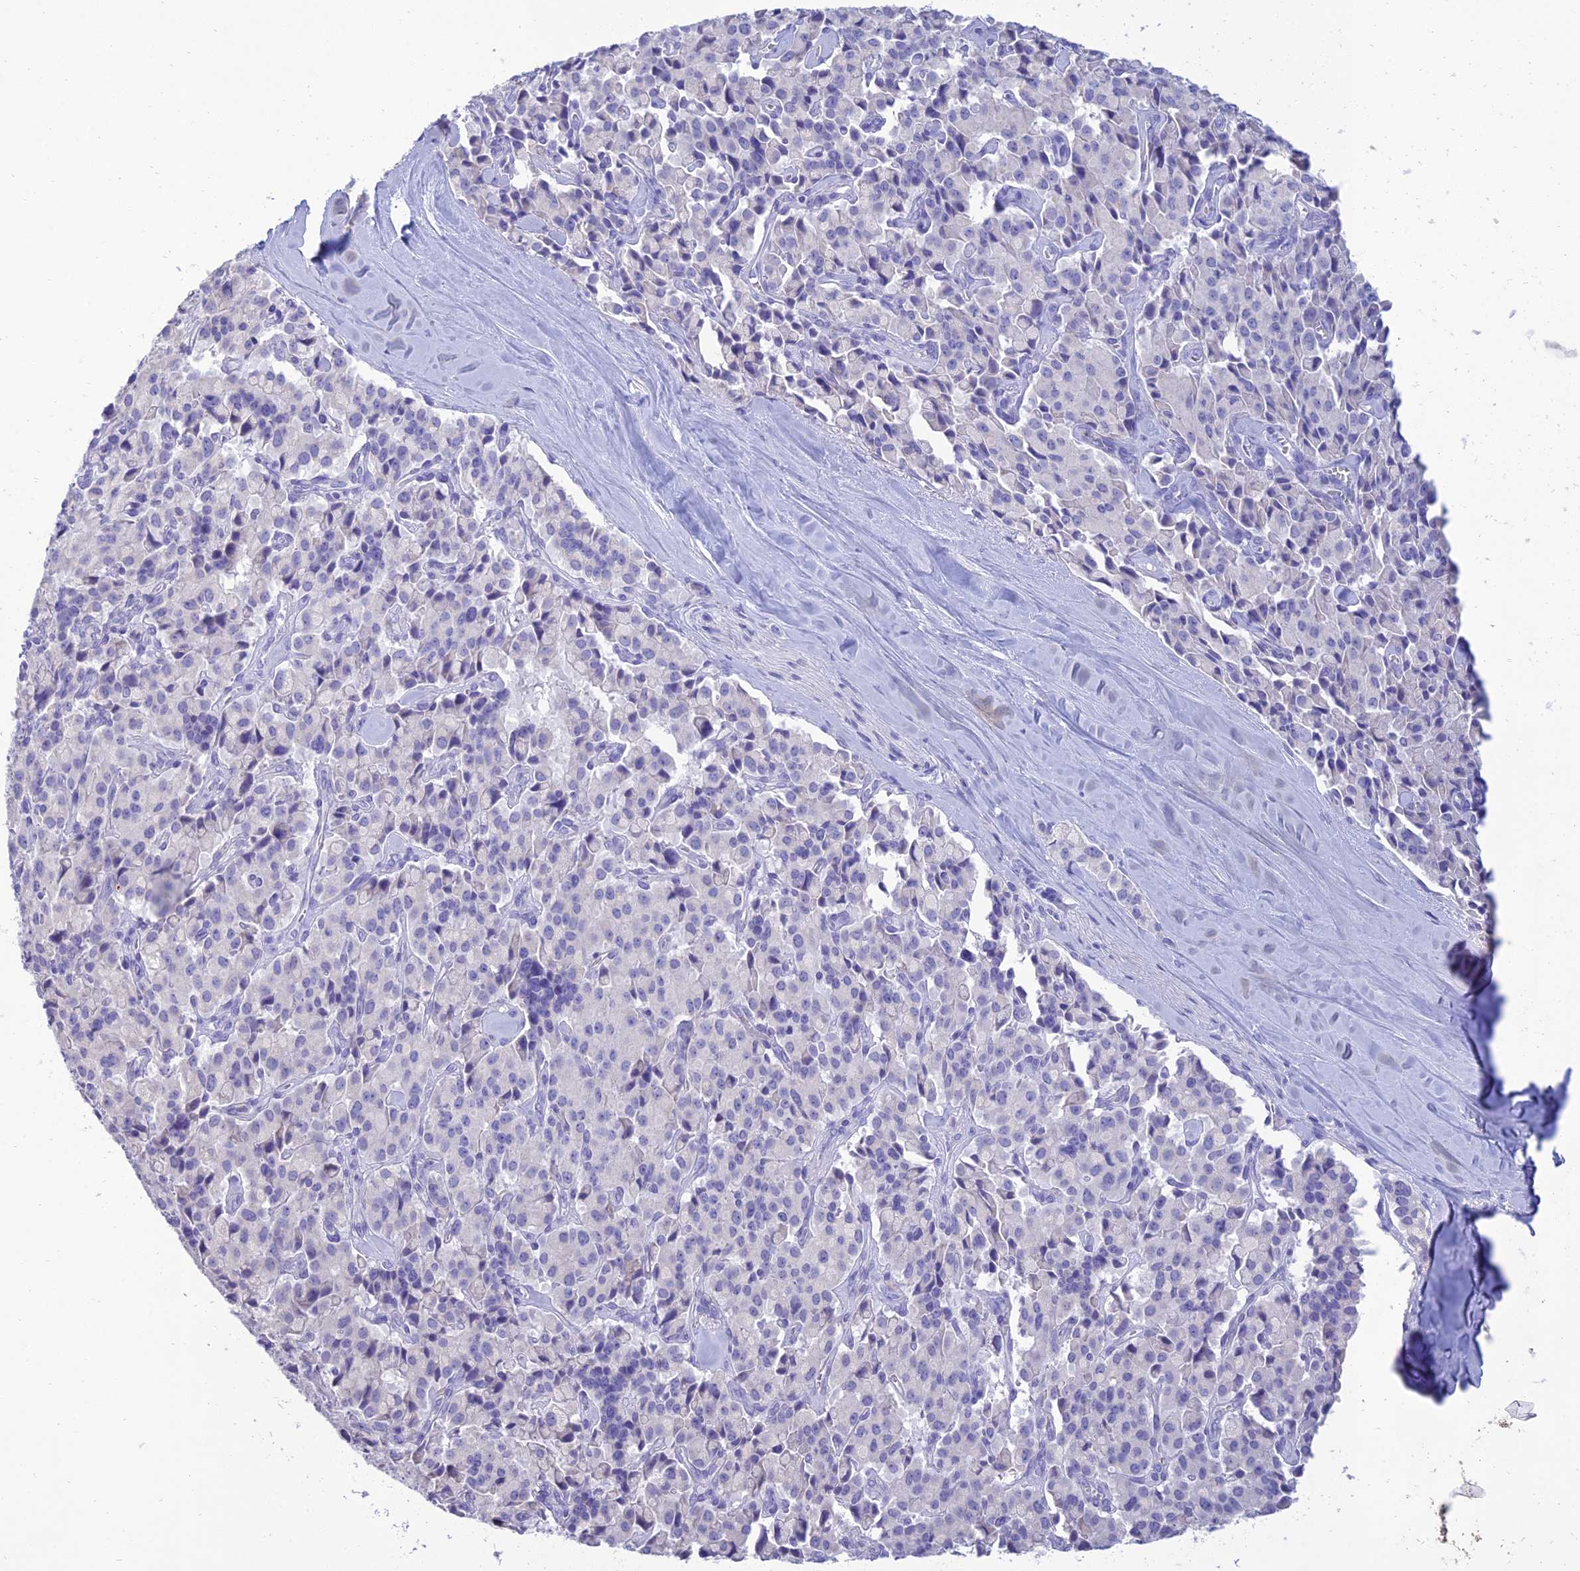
{"staining": {"intensity": "negative", "quantity": "none", "location": "none"}, "tissue": "pancreatic cancer", "cell_type": "Tumor cells", "image_type": "cancer", "snomed": [{"axis": "morphology", "description": "Adenocarcinoma, NOS"}, {"axis": "topography", "description": "Pancreas"}], "caption": "An image of human pancreatic cancer is negative for staining in tumor cells. The staining is performed using DAB (3,3'-diaminobenzidine) brown chromogen with nuclei counter-stained in using hematoxylin.", "gene": "MAL2", "patient": {"sex": "male", "age": 65}}